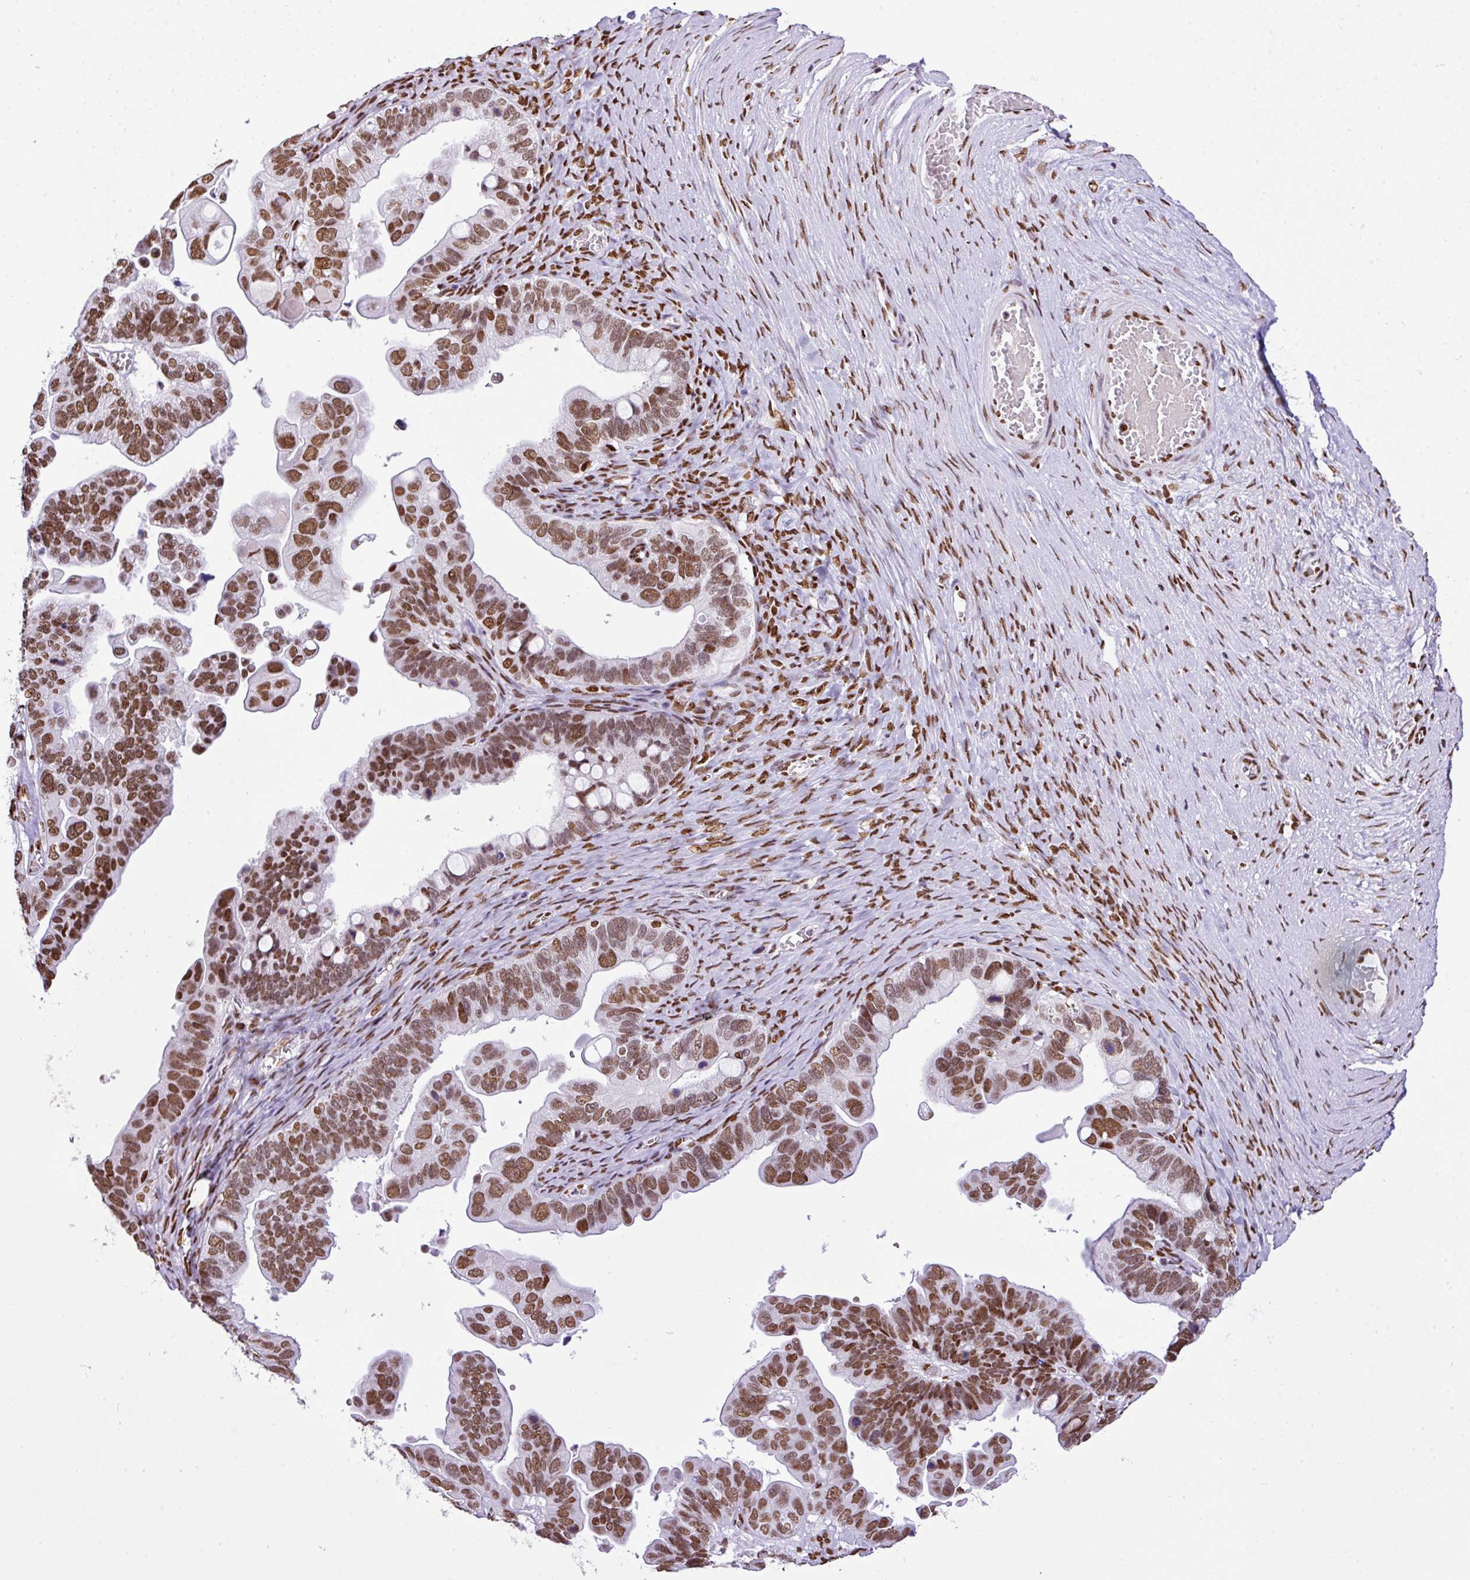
{"staining": {"intensity": "moderate", "quantity": ">75%", "location": "nuclear"}, "tissue": "ovarian cancer", "cell_type": "Tumor cells", "image_type": "cancer", "snomed": [{"axis": "morphology", "description": "Cystadenocarcinoma, serous, NOS"}, {"axis": "topography", "description": "Ovary"}], "caption": "Protein analysis of serous cystadenocarcinoma (ovarian) tissue shows moderate nuclear expression in about >75% of tumor cells. The protein of interest is shown in brown color, while the nuclei are stained blue.", "gene": "RARG", "patient": {"sex": "female", "age": 56}}